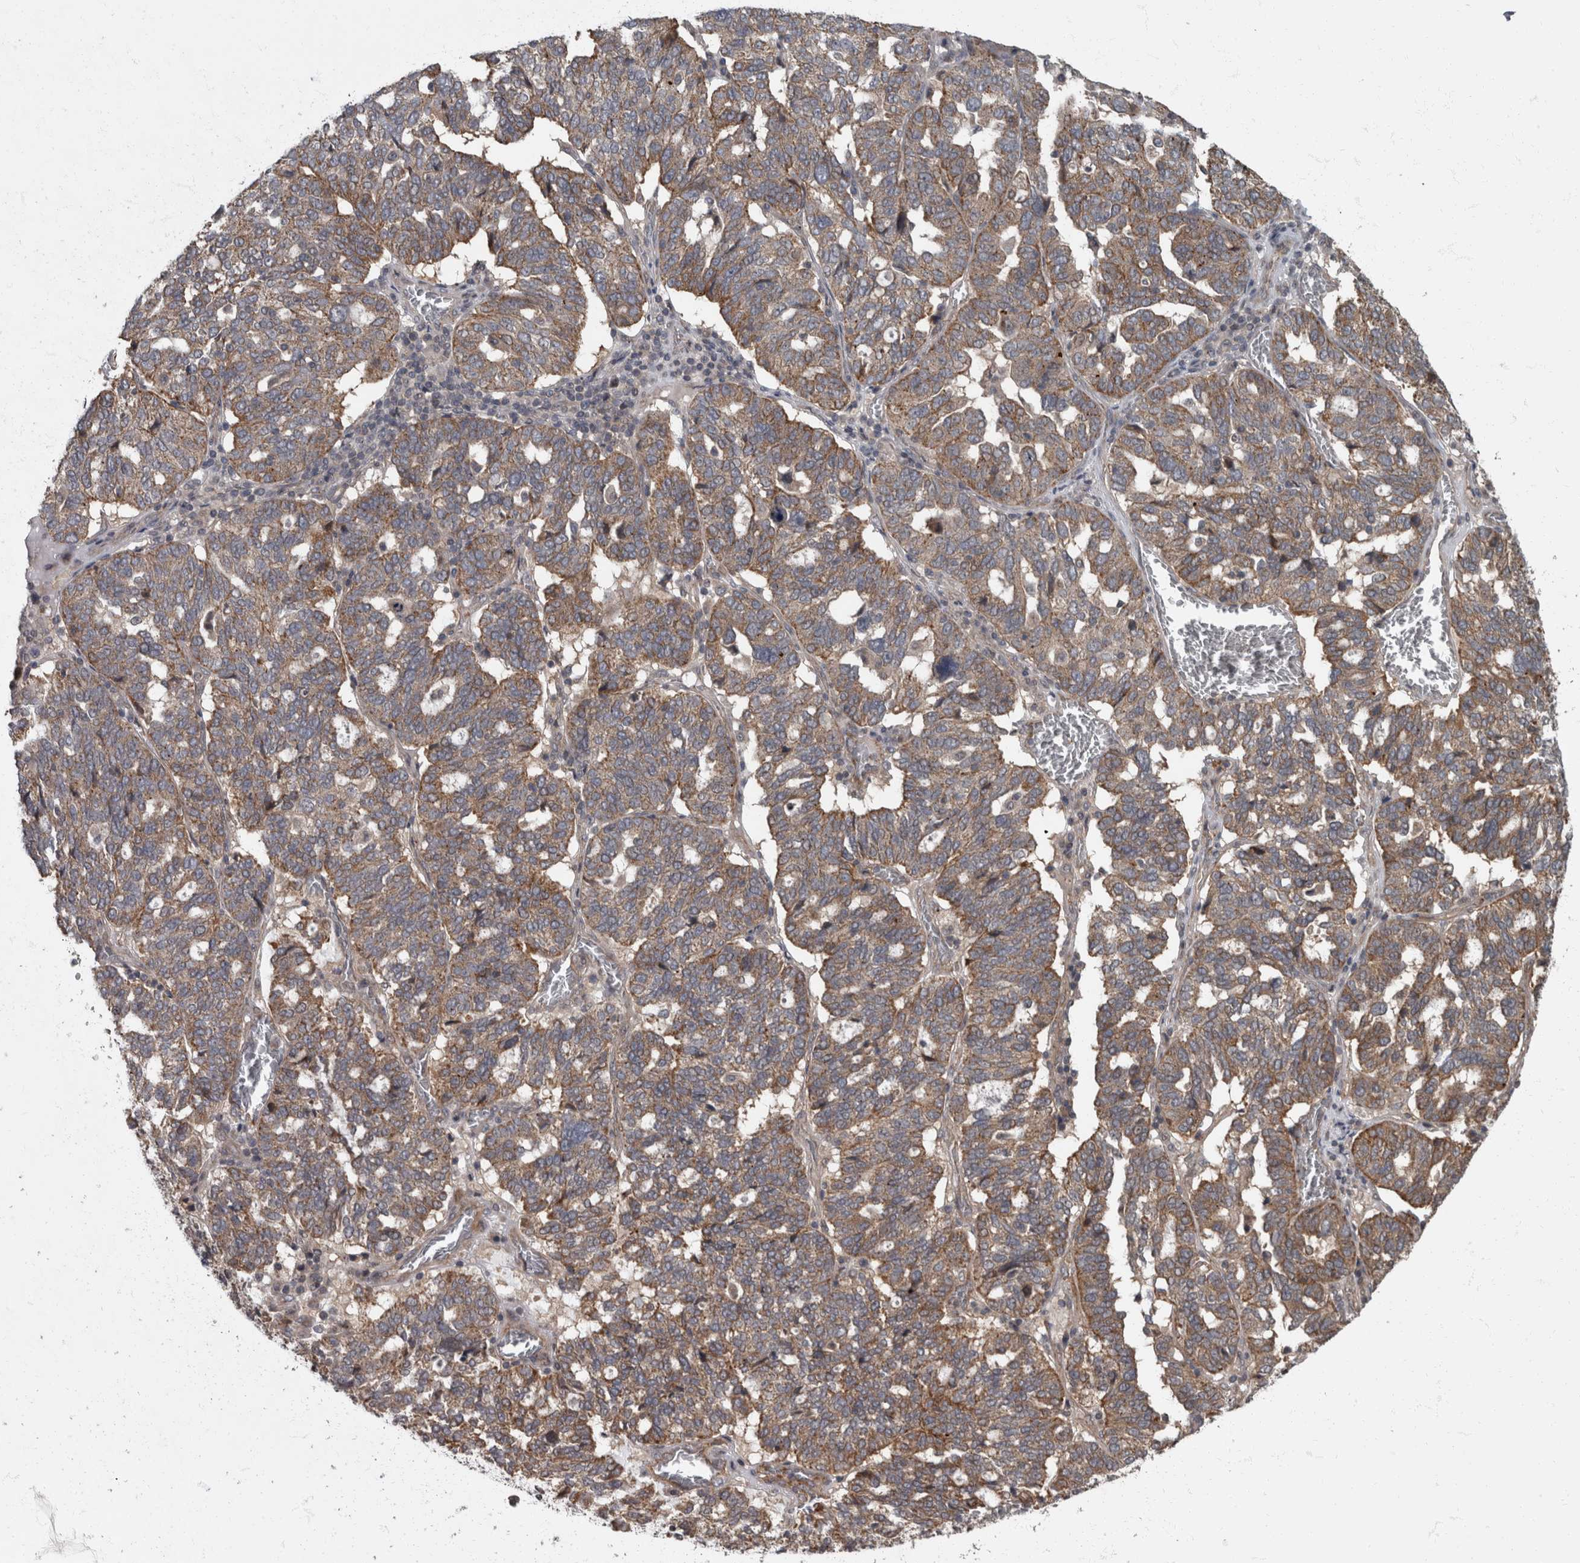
{"staining": {"intensity": "moderate", "quantity": ">75%", "location": "cytoplasmic/membranous"}, "tissue": "ovarian cancer", "cell_type": "Tumor cells", "image_type": "cancer", "snomed": [{"axis": "morphology", "description": "Cystadenocarcinoma, serous, NOS"}, {"axis": "topography", "description": "Ovary"}], "caption": "Immunohistochemistry (IHC) photomicrograph of neoplastic tissue: human ovarian serous cystadenocarcinoma stained using immunohistochemistry displays medium levels of moderate protein expression localized specifically in the cytoplasmic/membranous of tumor cells, appearing as a cytoplasmic/membranous brown color.", "gene": "VEGFD", "patient": {"sex": "female", "age": 59}}